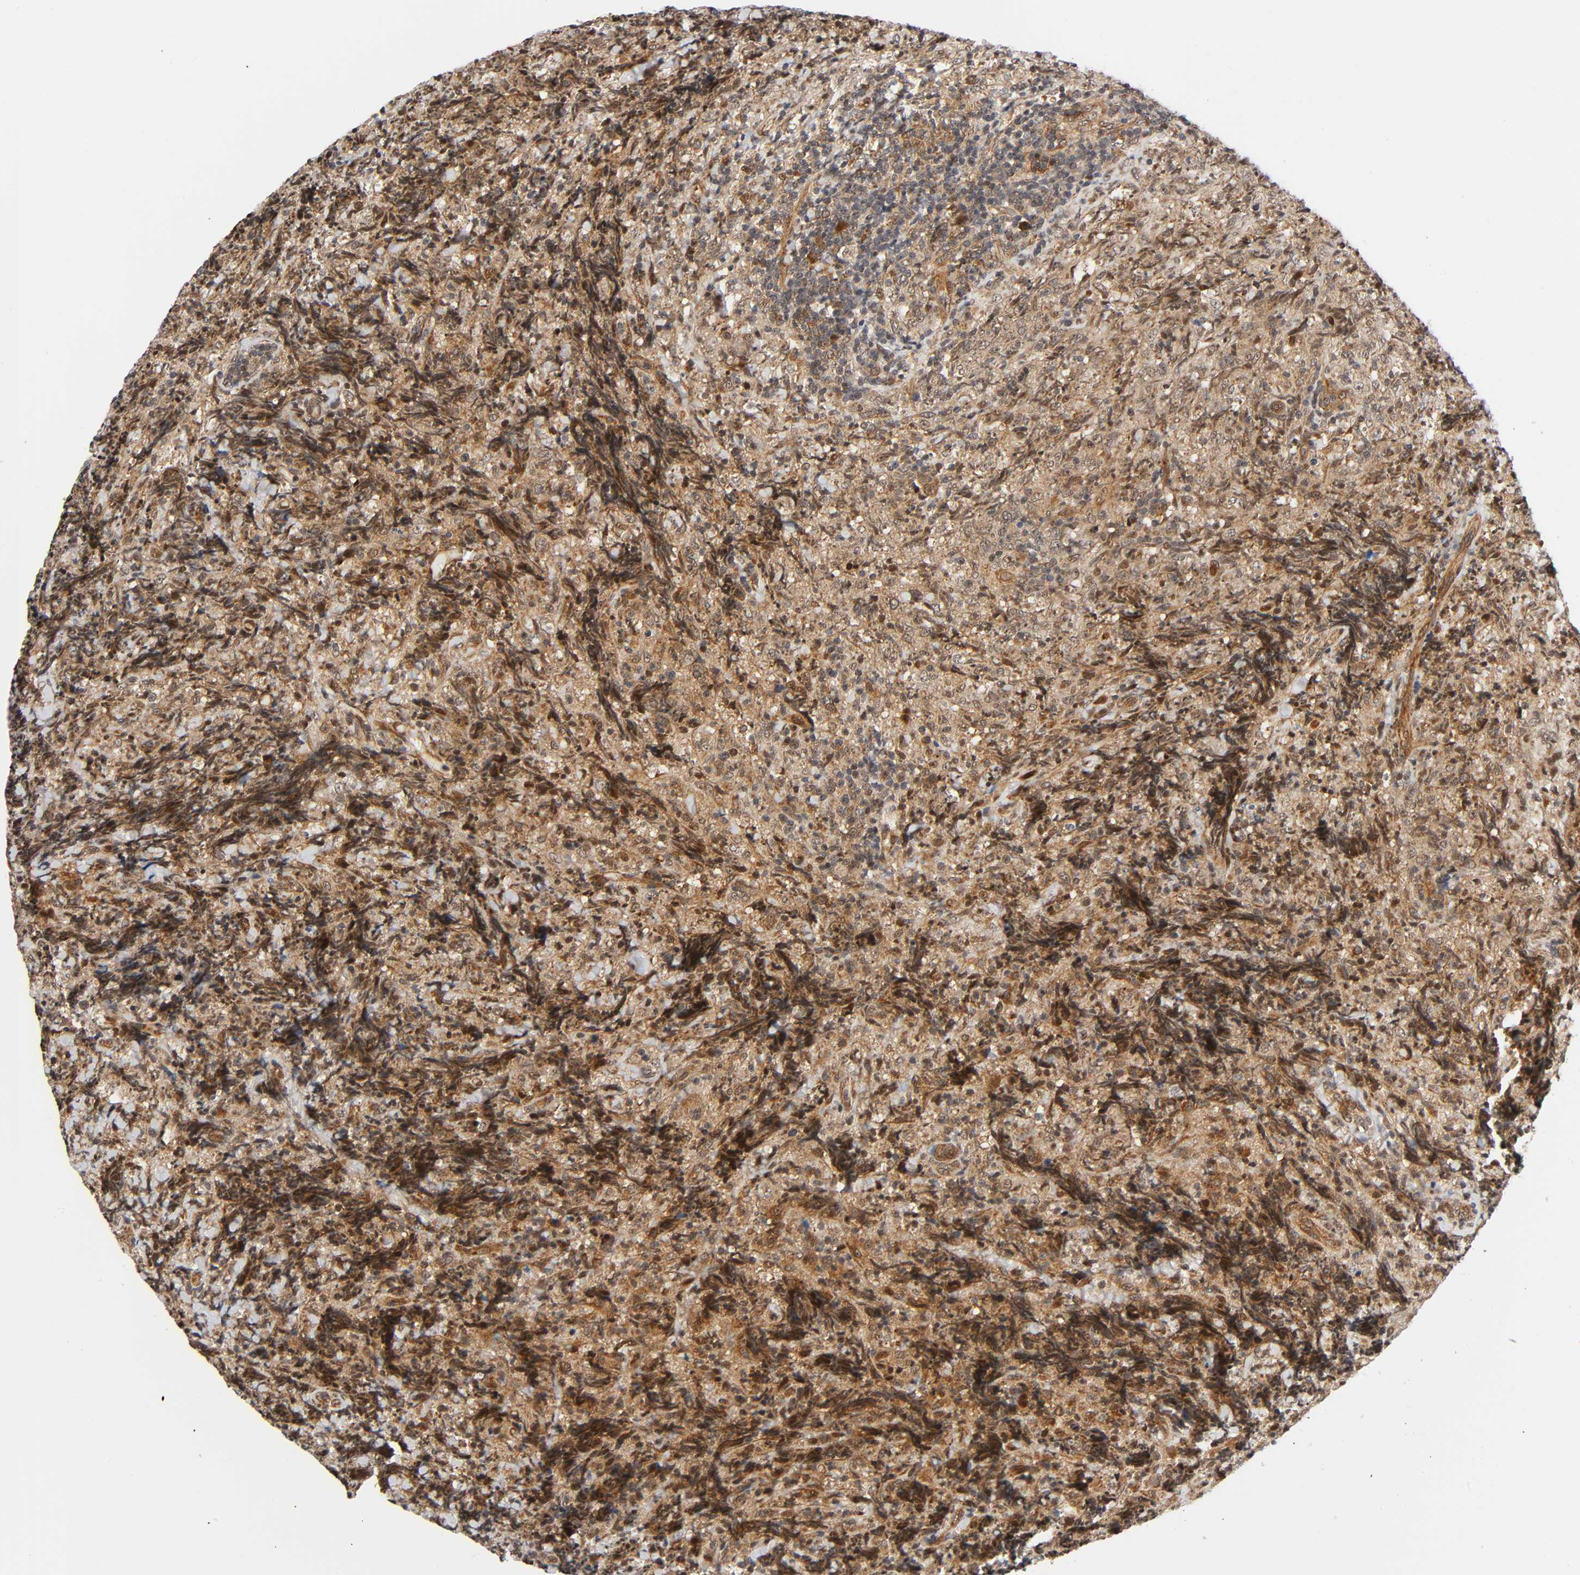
{"staining": {"intensity": "moderate", "quantity": ">75%", "location": "cytoplasmic/membranous,nuclear"}, "tissue": "lymphoma", "cell_type": "Tumor cells", "image_type": "cancer", "snomed": [{"axis": "morphology", "description": "Malignant lymphoma, non-Hodgkin's type, High grade"}, {"axis": "topography", "description": "Tonsil"}], "caption": "Protein staining of high-grade malignant lymphoma, non-Hodgkin's type tissue demonstrates moderate cytoplasmic/membranous and nuclear expression in approximately >75% of tumor cells.", "gene": "IQCJ-SCHIP1", "patient": {"sex": "female", "age": 36}}